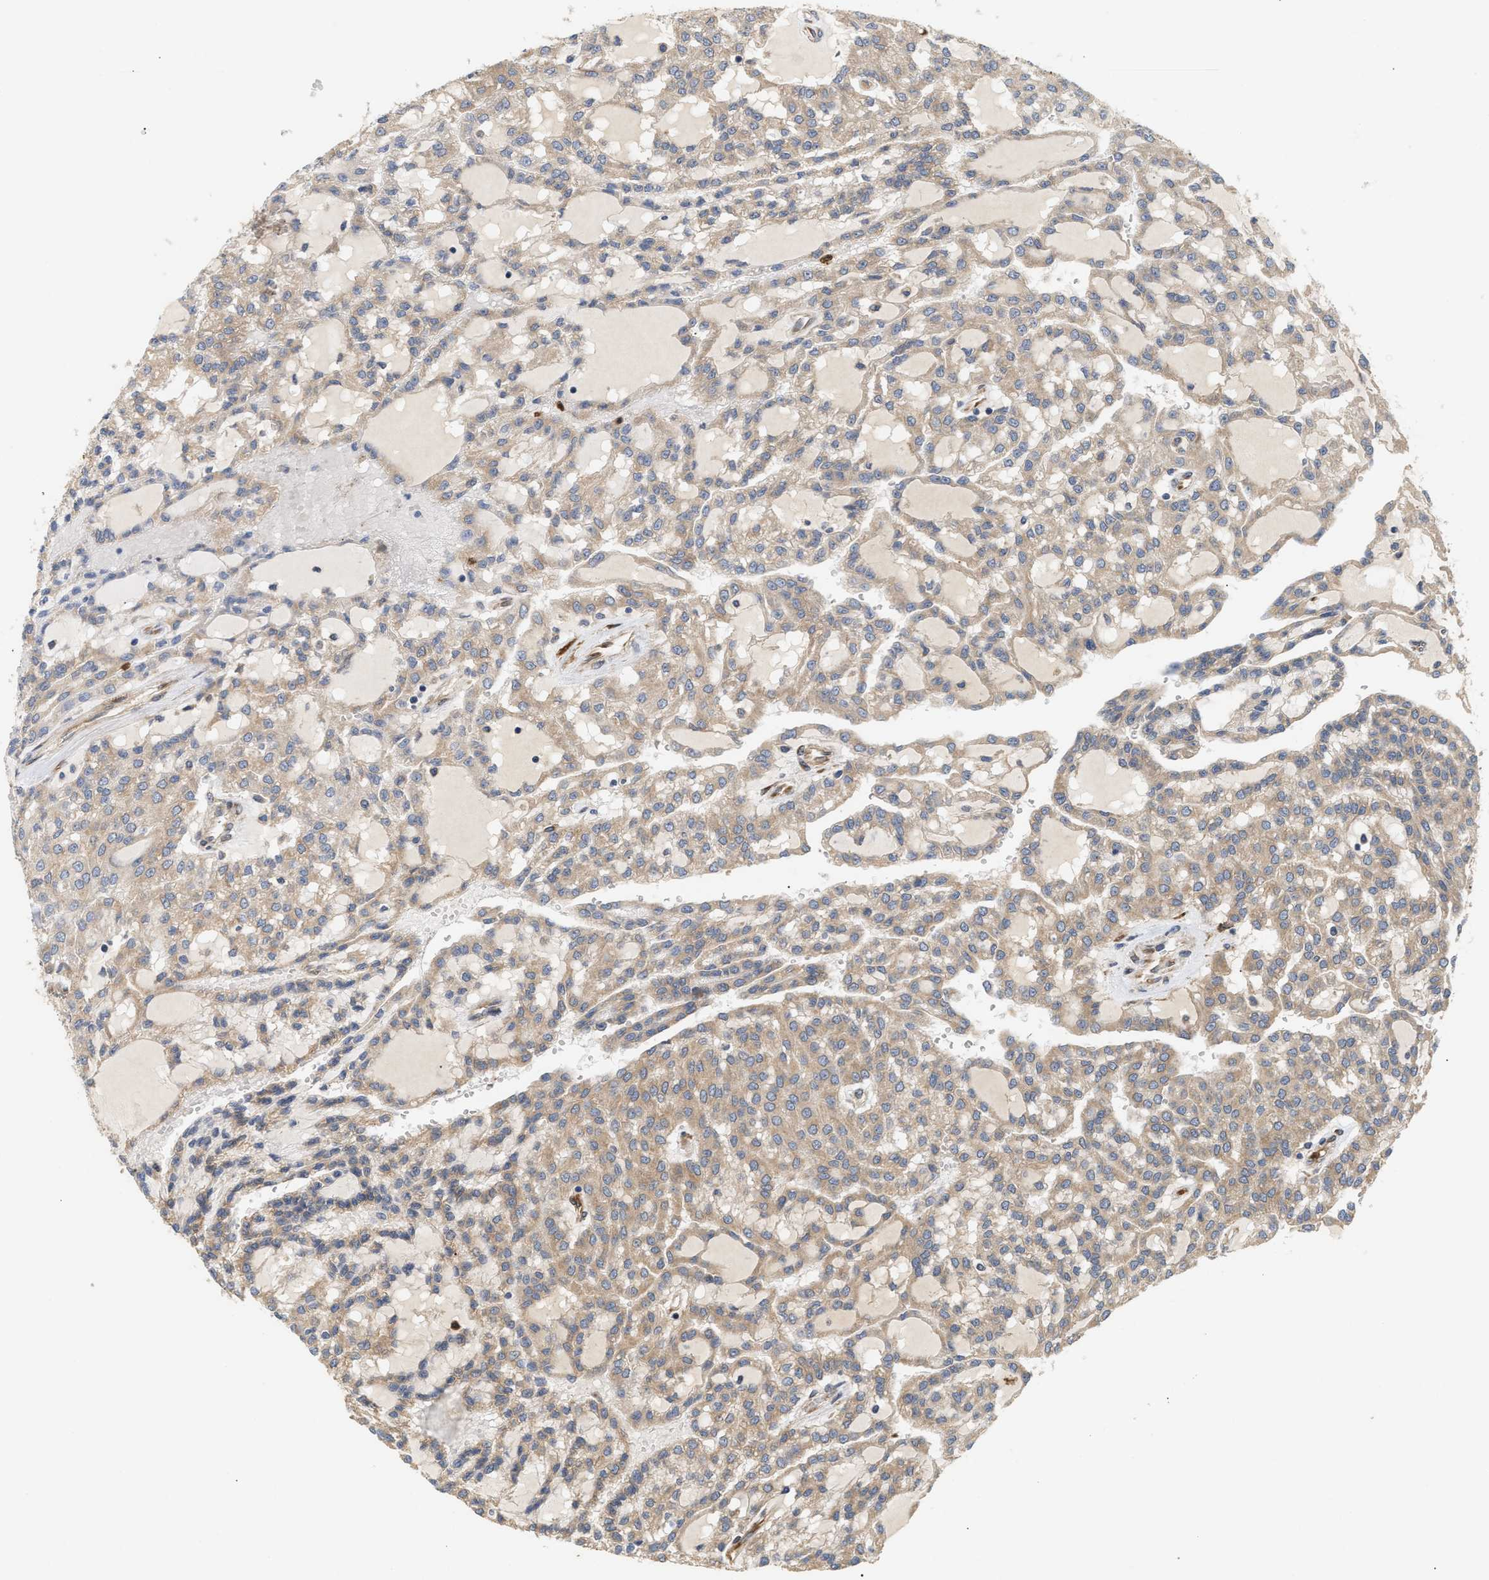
{"staining": {"intensity": "weak", "quantity": ">75%", "location": "cytoplasmic/membranous"}, "tissue": "renal cancer", "cell_type": "Tumor cells", "image_type": "cancer", "snomed": [{"axis": "morphology", "description": "Adenocarcinoma, NOS"}, {"axis": "topography", "description": "Kidney"}], "caption": "Renal adenocarcinoma was stained to show a protein in brown. There is low levels of weak cytoplasmic/membranous staining in about >75% of tumor cells.", "gene": "PLCD1", "patient": {"sex": "male", "age": 63}}